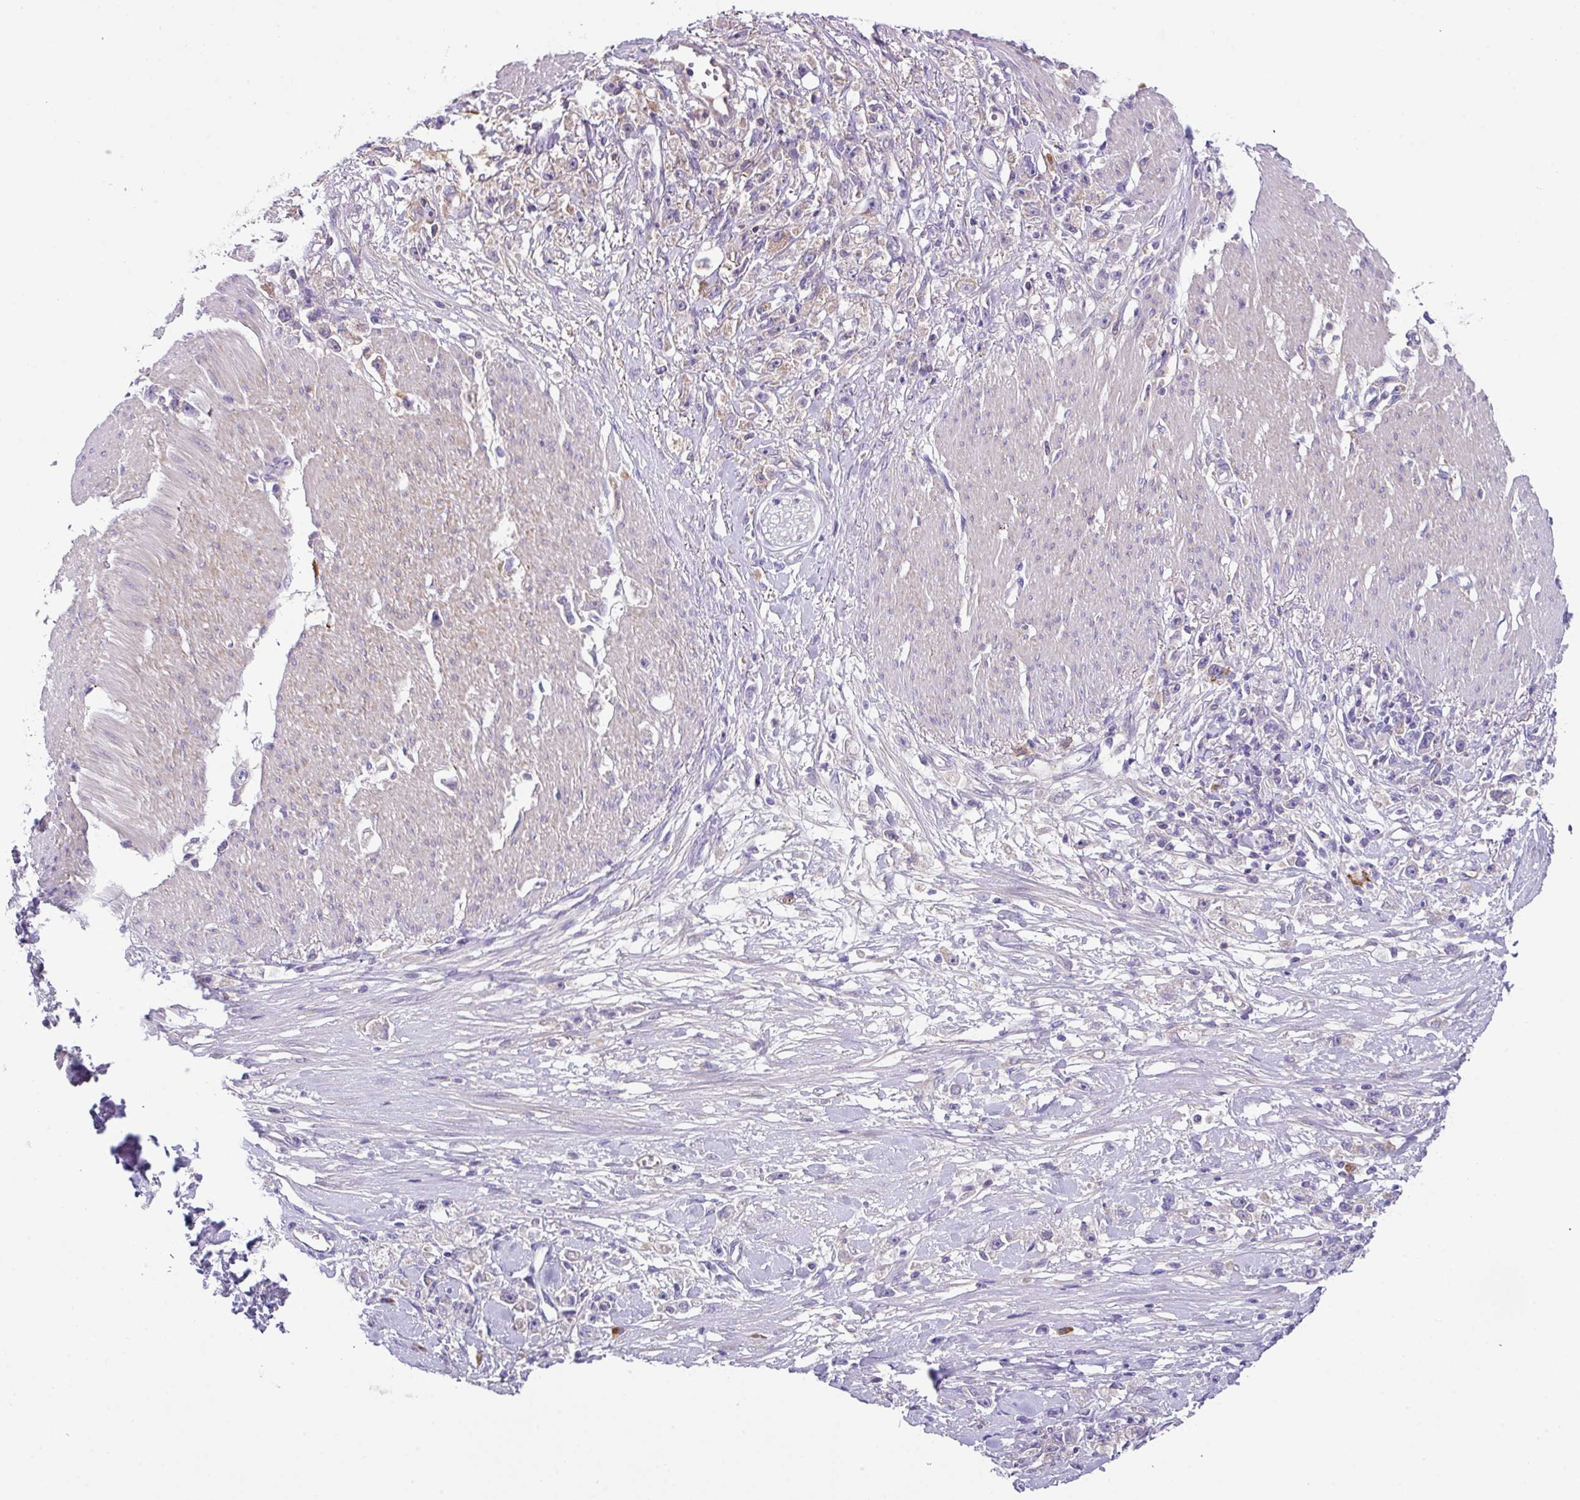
{"staining": {"intensity": "negative", "quantity": "none", "location": "none"}, "tissue": "stomach cancer", "cell_type": "Tumor cells", "image_type": "cancer", "snomed": [{"axis": "morphology", "description": "Adenocarcinoma, NOS"}, {"axis": "topography", "description": "Stomach"}], "caption": "Immunohistochemistry (IHC) of adenocarcinoma (stomach) demonstrates no positivity in tumor cells.", "gene": "DNAL1", "patient": {"sex": "female", "age": 59}}